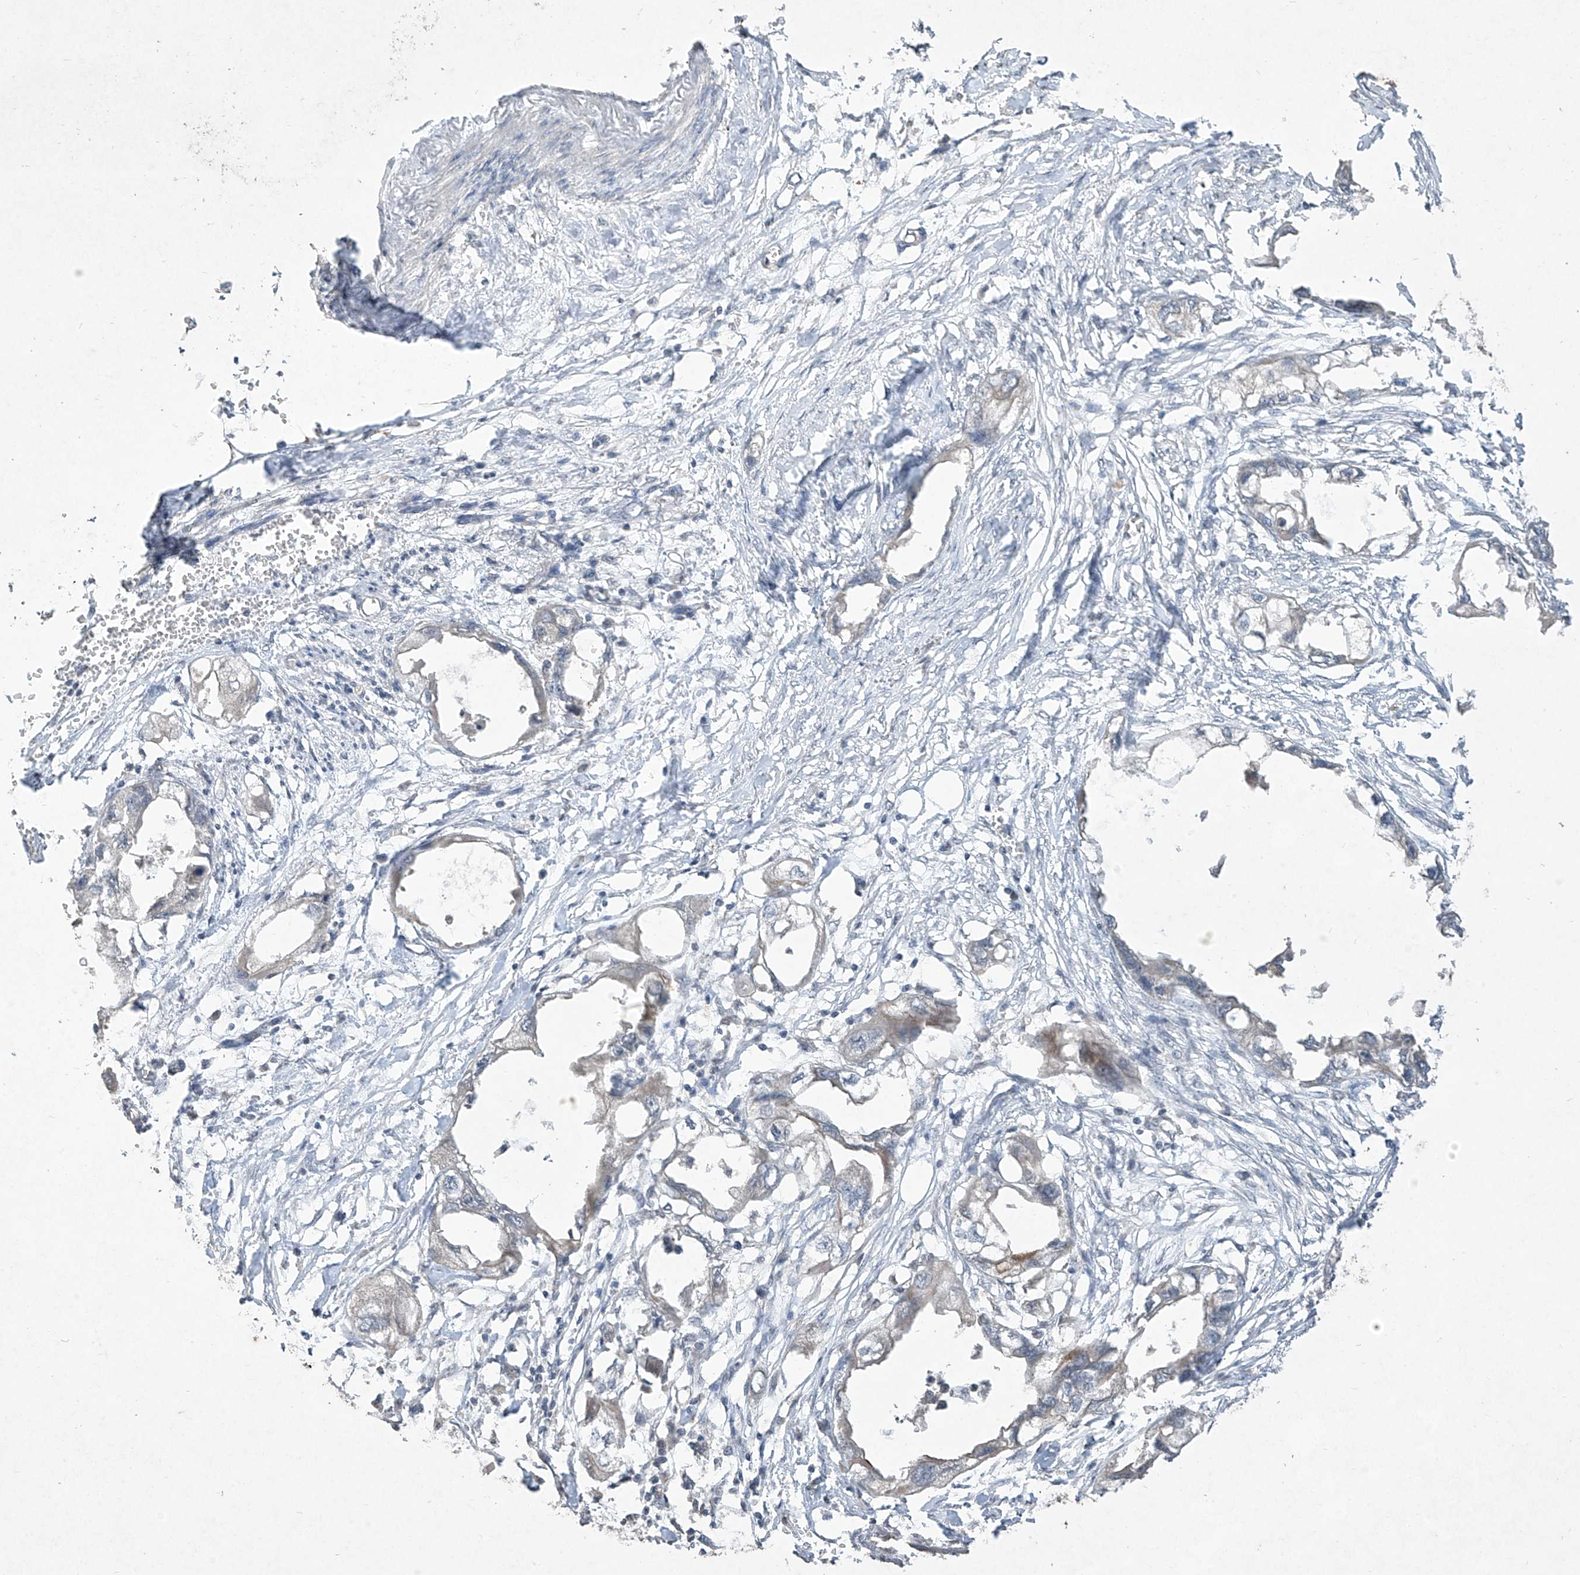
{"staining": {"intensity": "weak", "quantity": "<25%", "location": "cytoplasmic/membranous"}, "tissue": "endometrial cancer", "cell_type": "Tumor cells", "image_type": "cancer", "snomed": [{"axis": "morphology", "description": "Adenocarcinoma, NOS"}, {"axis": "morphology", "description": "Adenocarcinoma, metastatic, NOS"}, {"axis": "topography", "description": "Adipose tissue"}, {"axis": "topography", "description": "Endometrium"}], "caption": "A micrograph of endometrial cancer (metastatic adenocarcinoma) stained for a protein exhibits no brown staining in tumor cells.", "gene": "MATN2", "patient": {"sex": "female", "age": 67}}